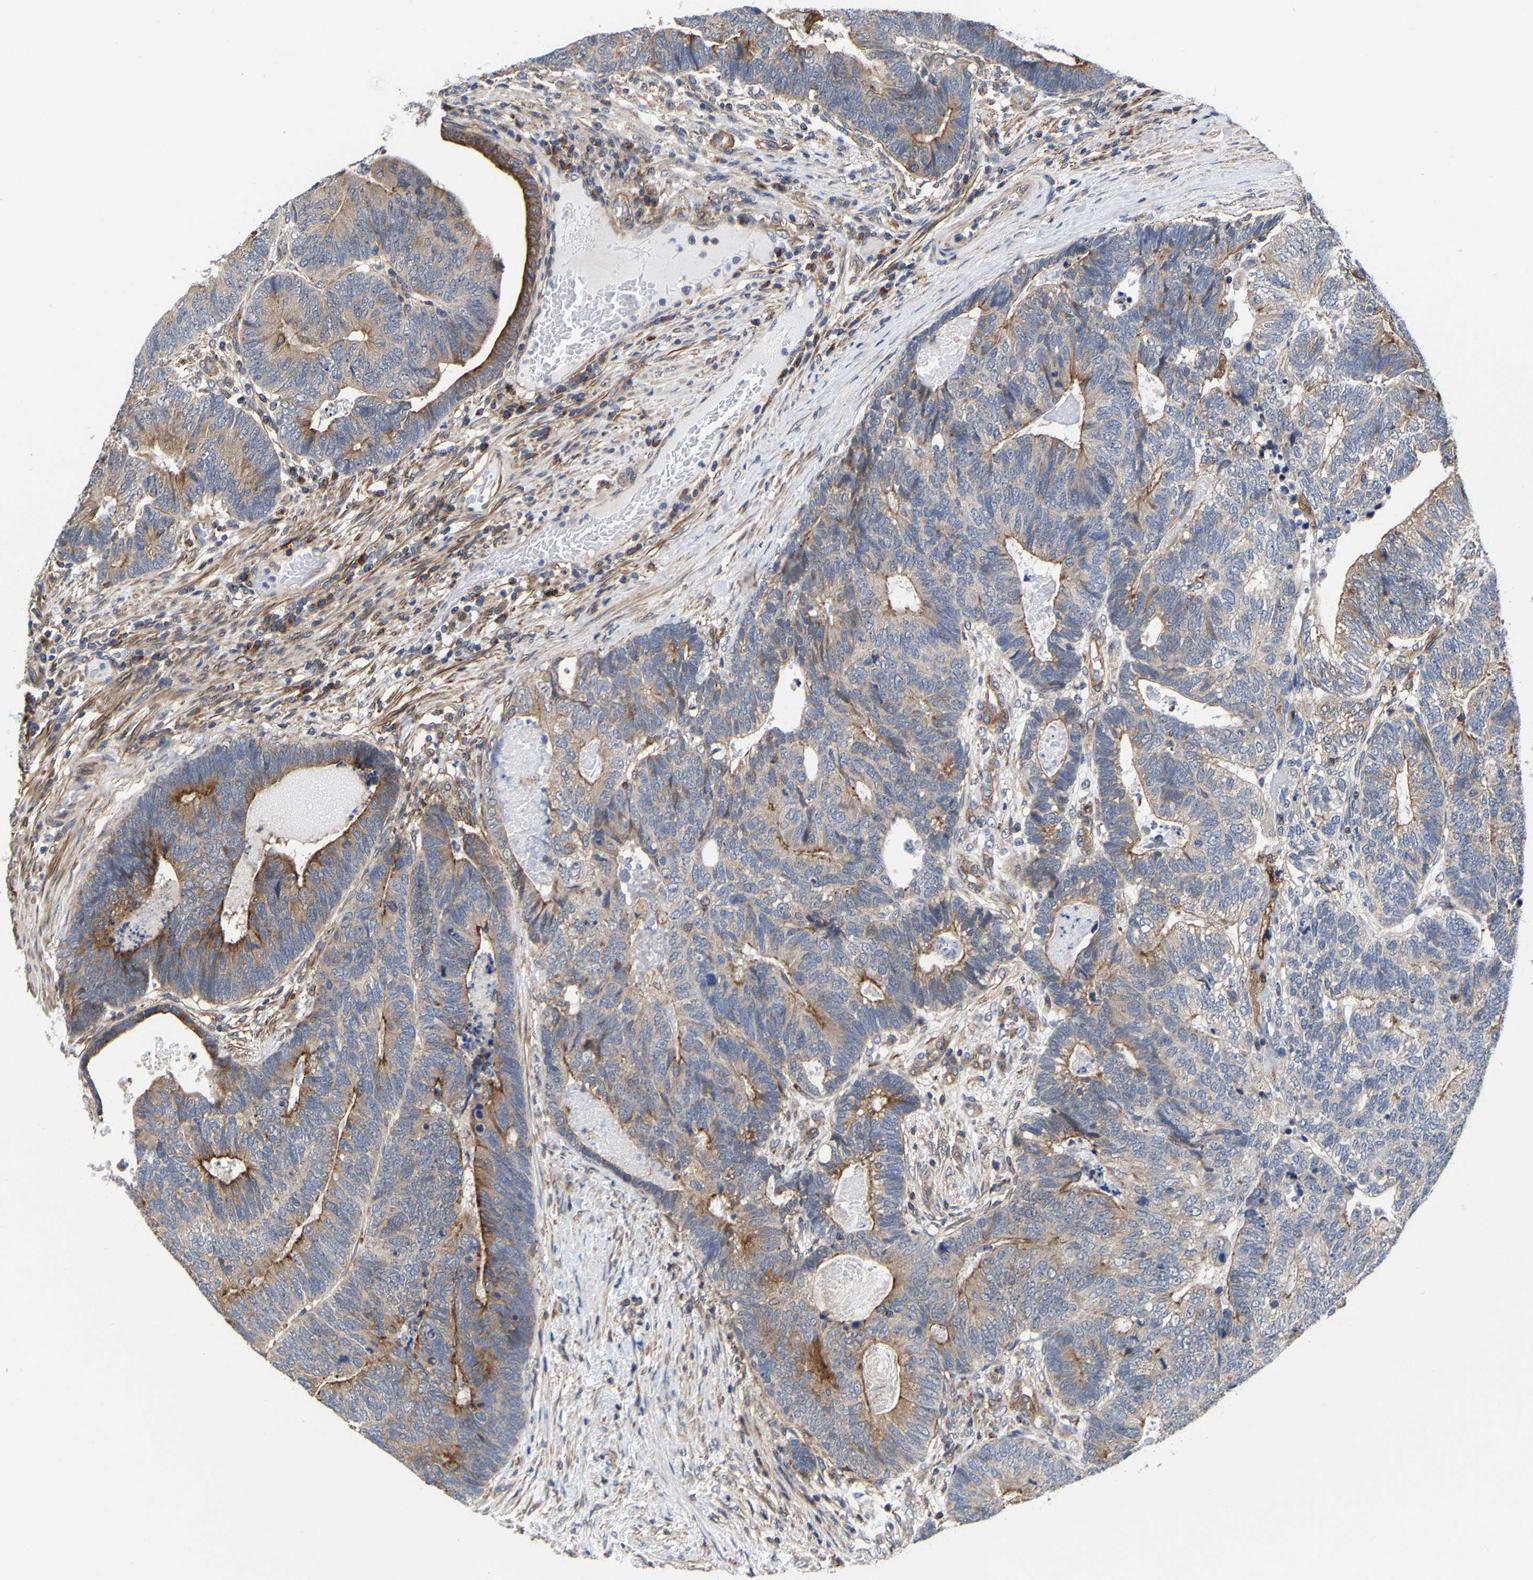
{"staining": {"intensity": "moderate", "quantity": "25%-75%", "location": "cytoplasmic/membranous"}, "tissue": "colorectal cancer", "cell_type": "Tumor cells", "image_type": "cancer", "snomed": [{"axis": "morphology", "description": "Adenocarcinoma, NOS"}, {"axis": "topography", "description": "Colon"}], "caption": "Colorectal cancer stained with a protein marker displays moderate staining in tumor cells.", "gene": "PFKFB3", "patient": {"sex": "female", "age": 67}}